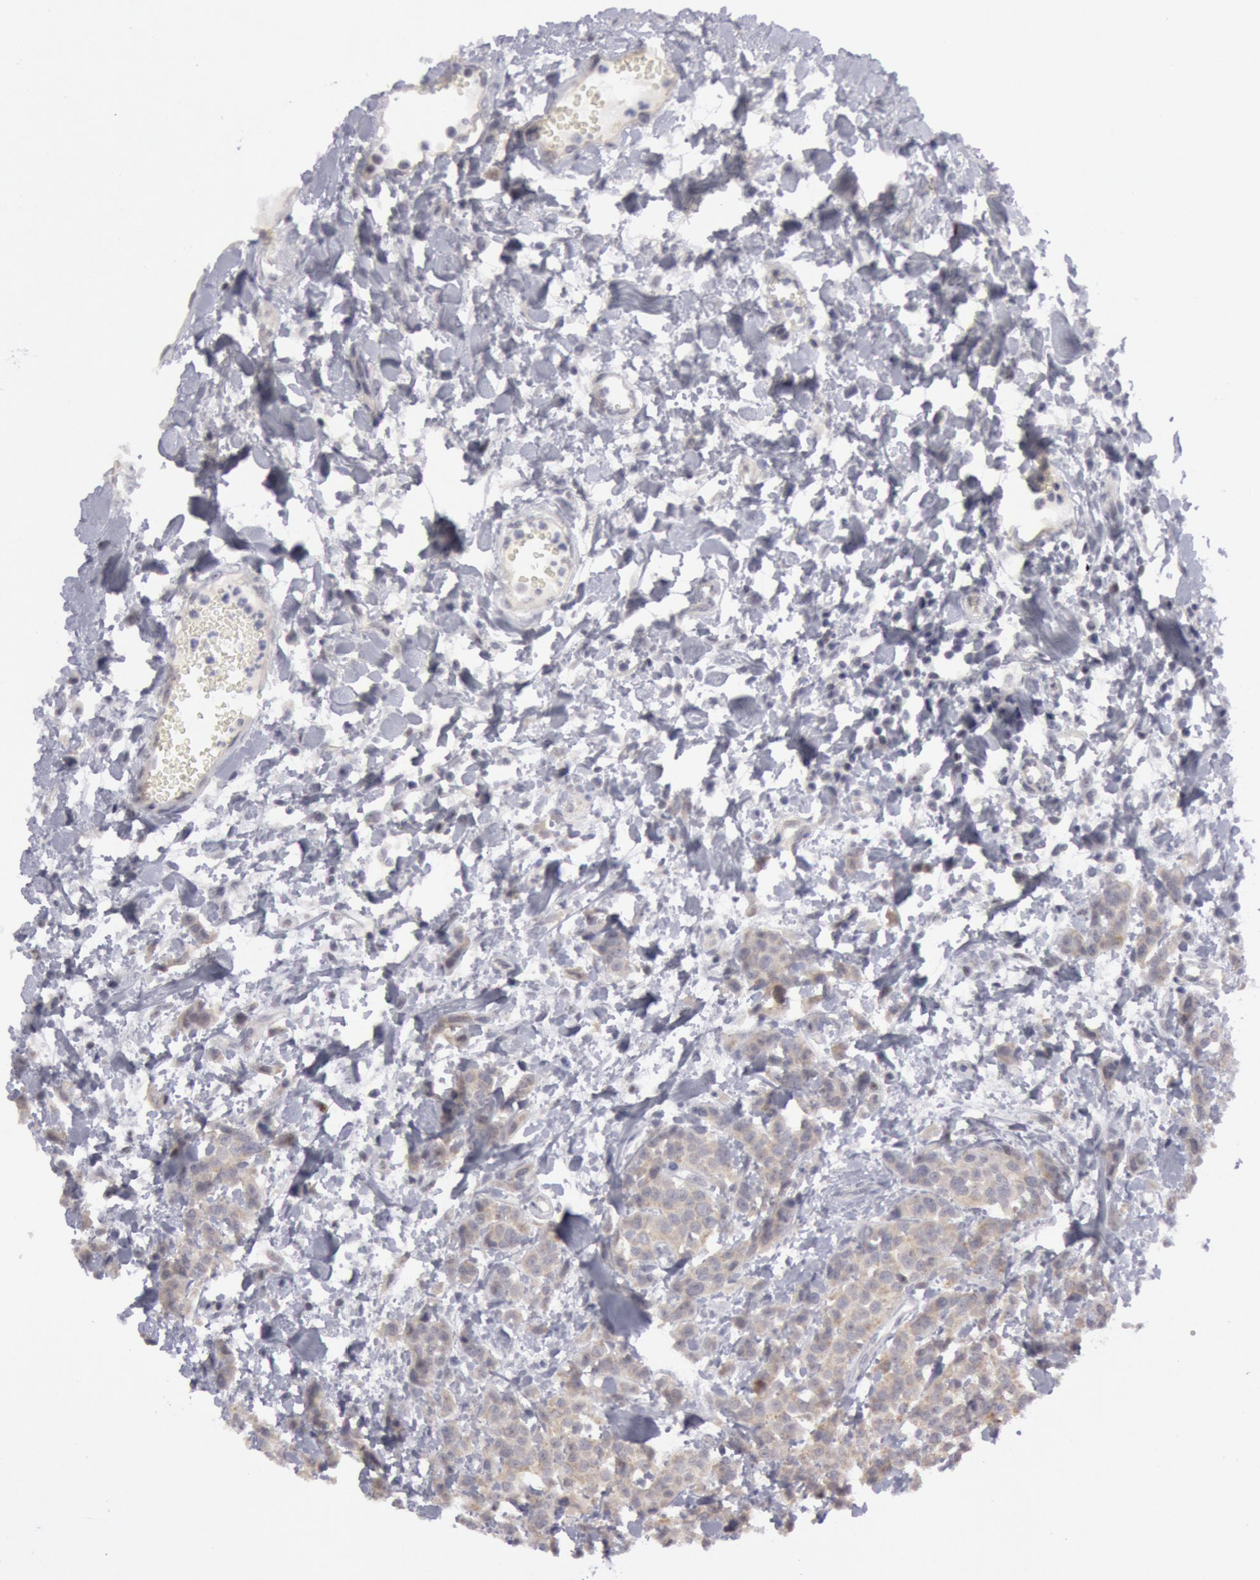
{"staining": {"intensity": "moderate", "quantity": "25%-75%", "location": "cytoplasmic/membranous"}, "tissue": "urothelial cancer", "cell_type": "Tumor cells", "image_type": "cancer", "snomed": [{"axis": "morphology", "description": "Urothelial carcinoma, High grade"}, {"axis": "topography", "description": "Urinary bladder"}], "caption": "Urothelial cancer tissue reveals moderate cytoplasmic/membranous positivity in approximately 25%-75% of tumor cells (IHC, brightfield microscopy, high magnification).", "gene": "JOSD1", "patient": {"sex": "male", "age": 56}}